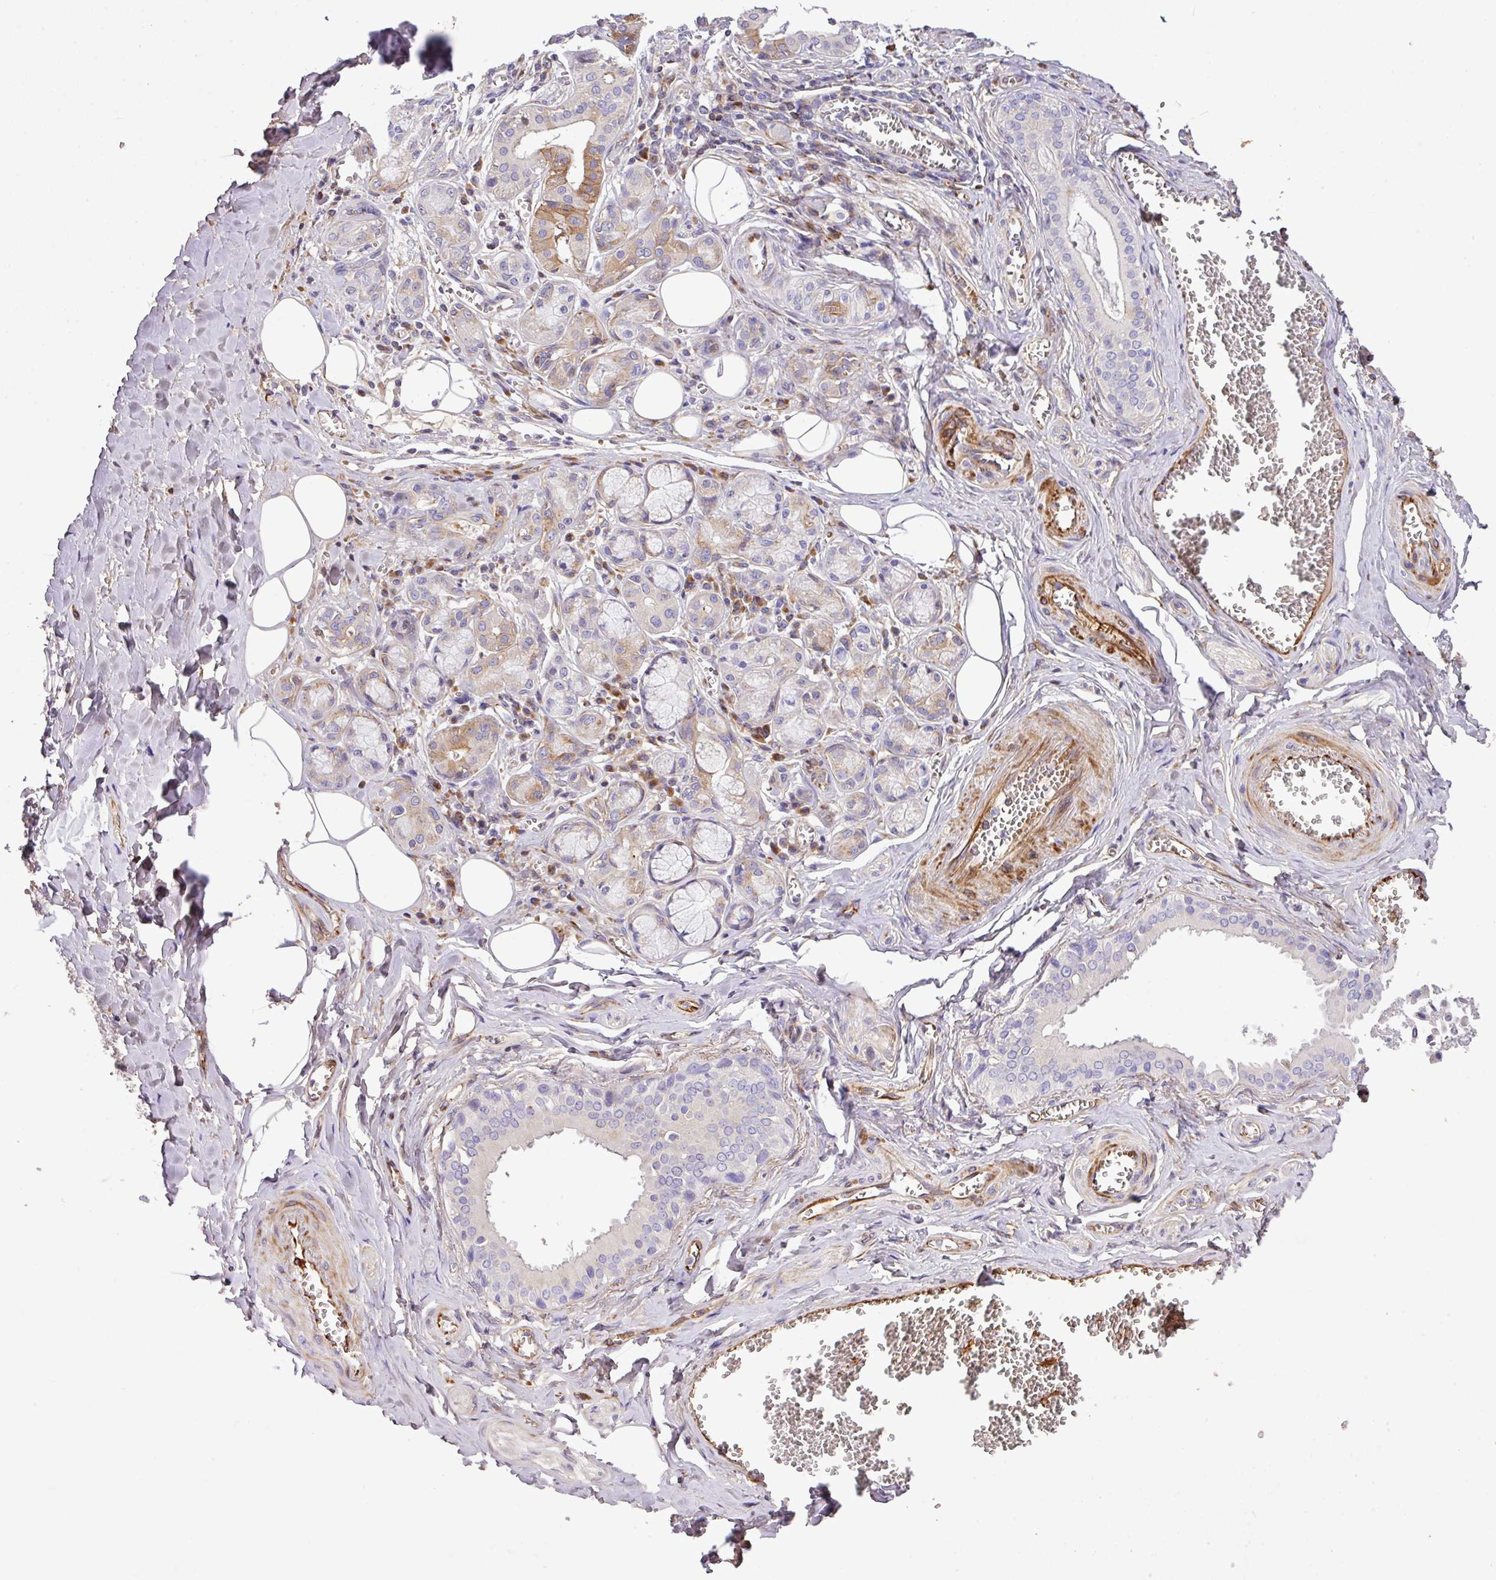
{"staining": {"intensity": "moderate", "quantity": "<25%", "location": "cytoplasmic/membranous"}, "tissue": "salivary gland", "cell_type": "Glandular cells", "image_type": "normal", "snomed": [{"axis": "morphology", "description": "Normal tissue, NOS"}, {"axis": "topography", "description": "Salivary gland"}], "caption": "Glandular cells show low levels of moderate cytoplasmic/membranous staining in approximately <25% of cells in normal salivary gland. (DAB (3,3'-diaminobenzidine) IHC, brown staining for protein, blue staining for nuclei).", "gene": "CTXN2", "patient": {"sex": "male", "age": 74}}